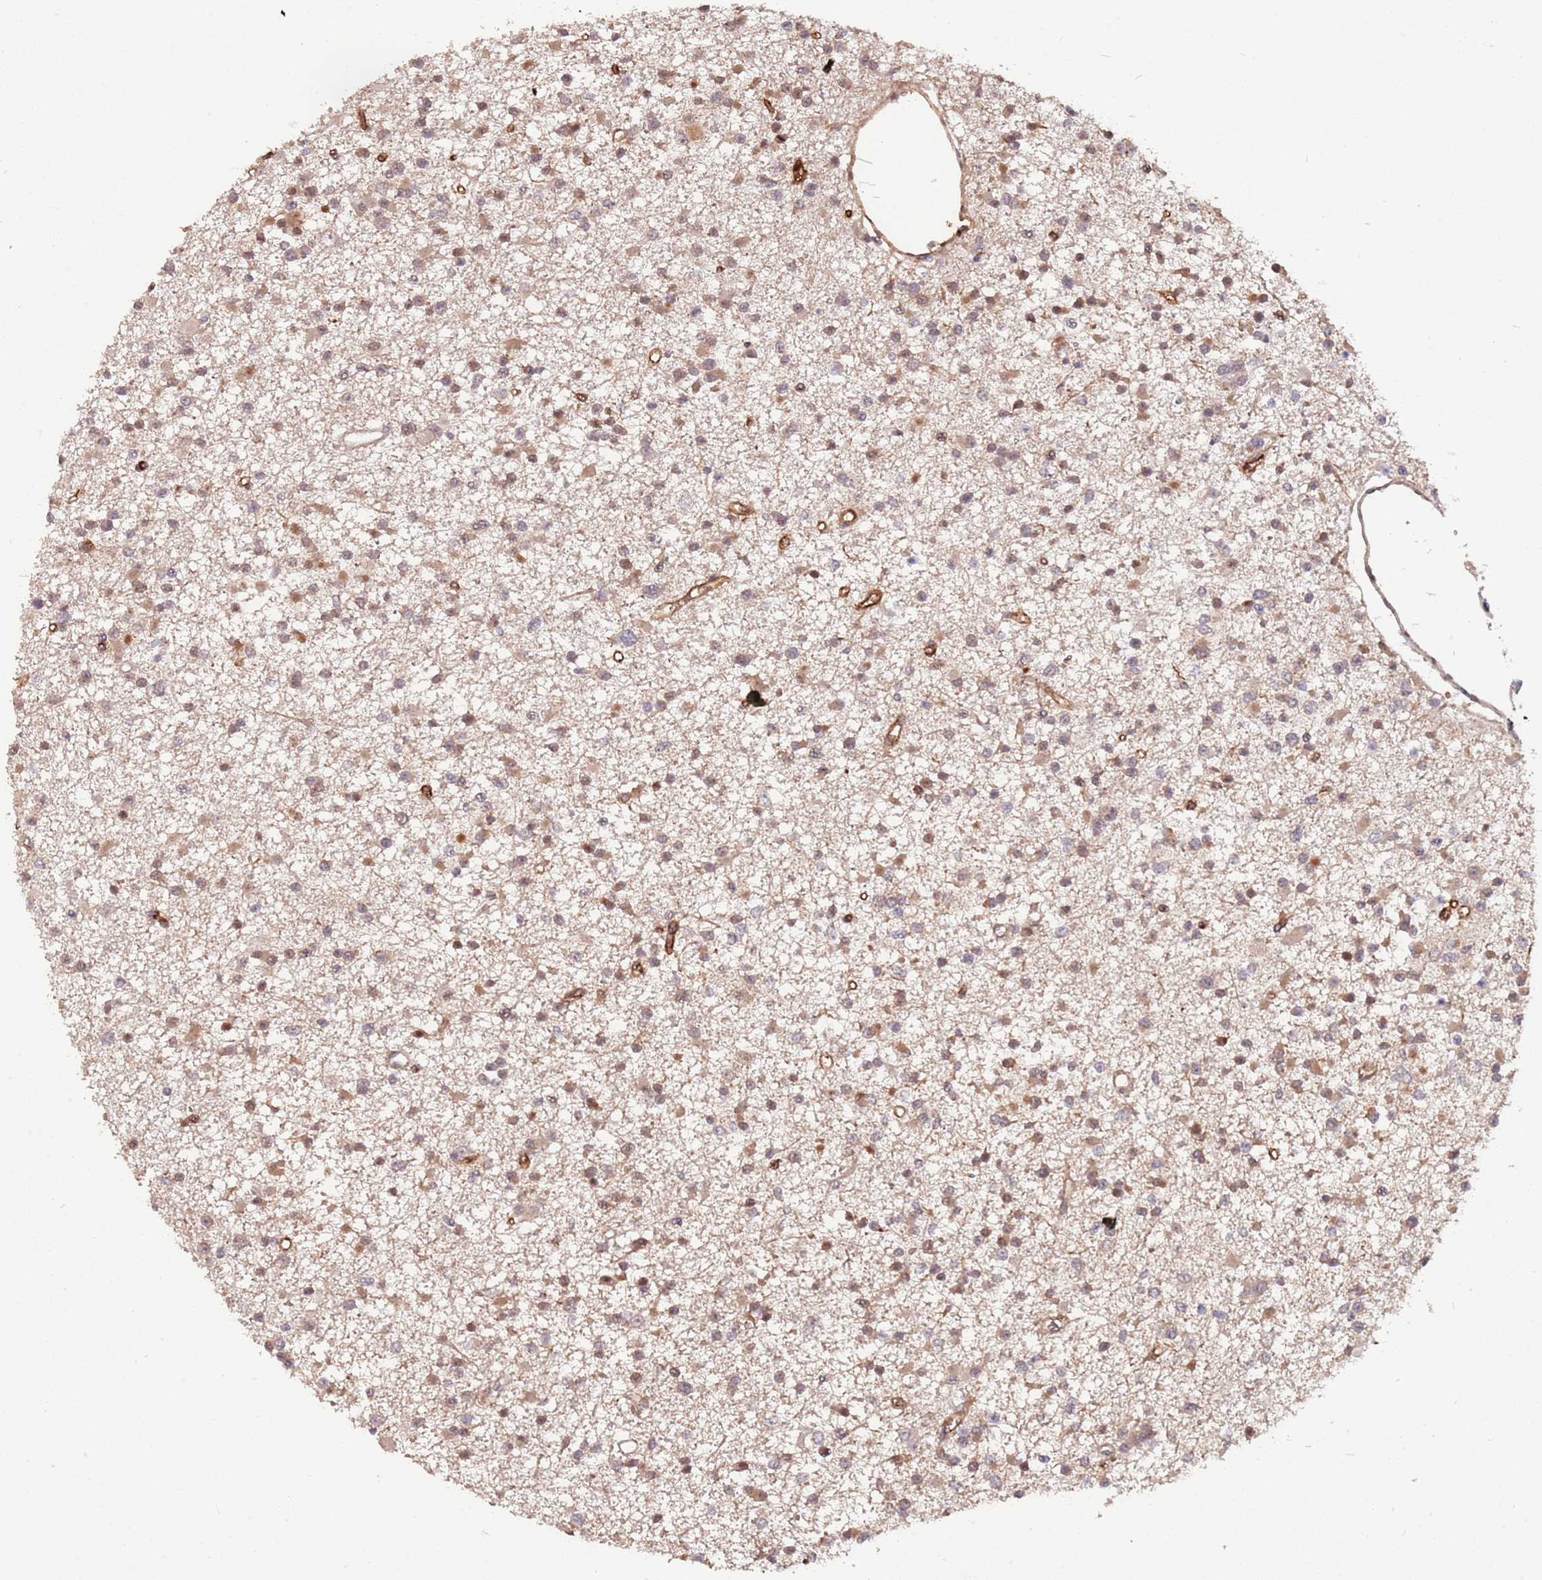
{"staining": {"intensity": "moderate", "quantity": "25%-75%", "location": "cytoplasmic/membranous,nuclear"}, "tissue": "glioma", "cell_type": "Tumor cells", "image_type": "cancer", "snomed": [{"axis": "morphology", "description": "Glioma, malignant, Low grade"}, {"axis": "topography", "description": "Brain"}], "caption": "Immunohistochemistry (DAB (3,3'-diaminobenzidine)) staining of glioma reveals moderate cytoplasmic/membranous and nuclear protein expression in about 25%-75% of tumor cells.", "gene": "ZBTB5", "patient": {"sex": "female", "age": 22}}